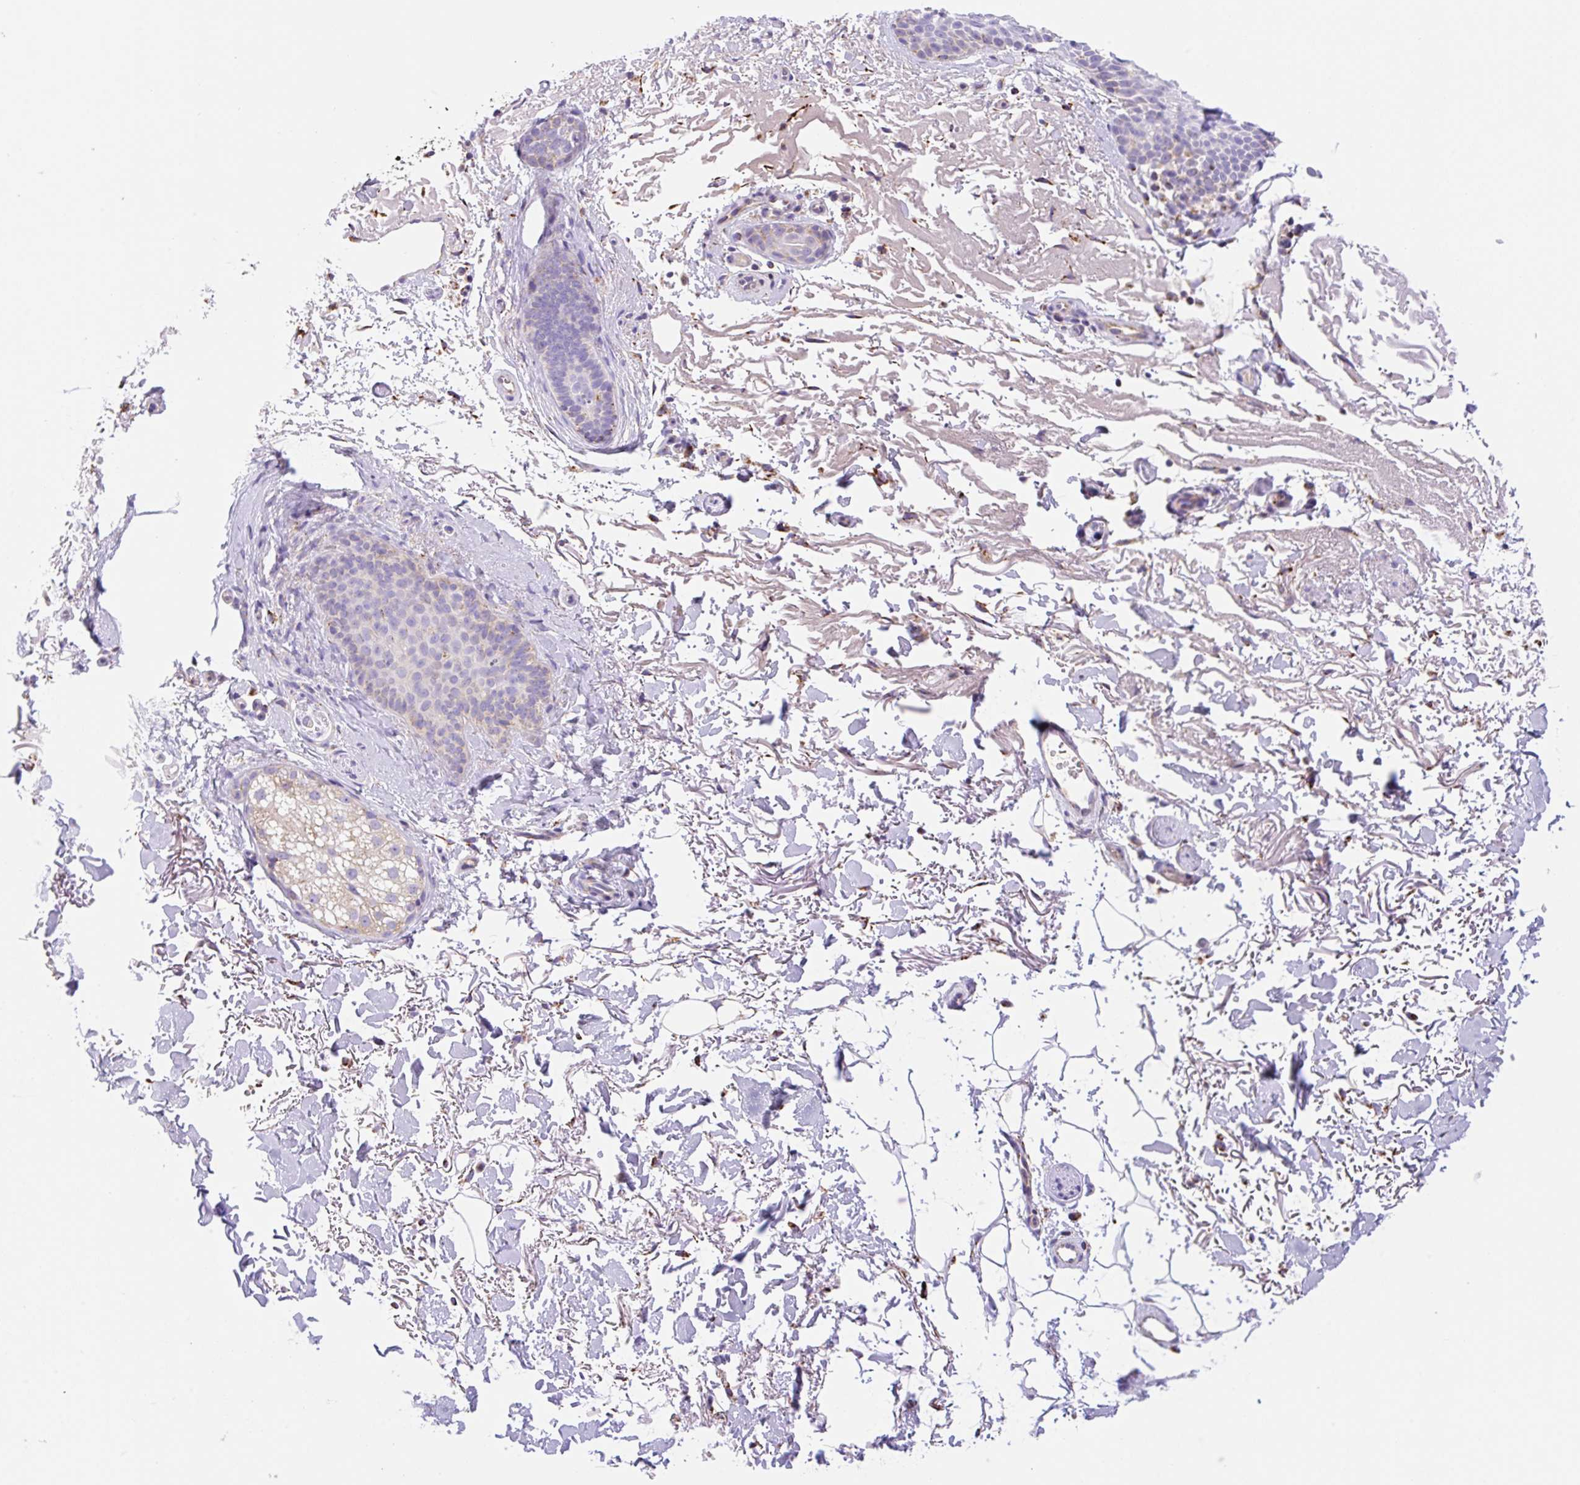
{"staining": {"intensity": "weak", "quantity": "<25%", "location": "cytoplasmic/membranous"}, "tissue": "skin cancer", "cell_type": "Tumor cells", "image_type": "cancer", "snomed": [{"axis": "morphology", "description": "Basal cell carcinoma"}, {"axis": "topography", "description": "Skin"}], "caption": "Immunohistochemistry image of neoplastic tissue: human skin basal cell carcinoma stained with DAB (3,3'-diaminobenzidine) demonstrates no significant protein positivity in tumor cells.", "gene": "ETNK2", "patient": {"sex": "female", "age": 77}}